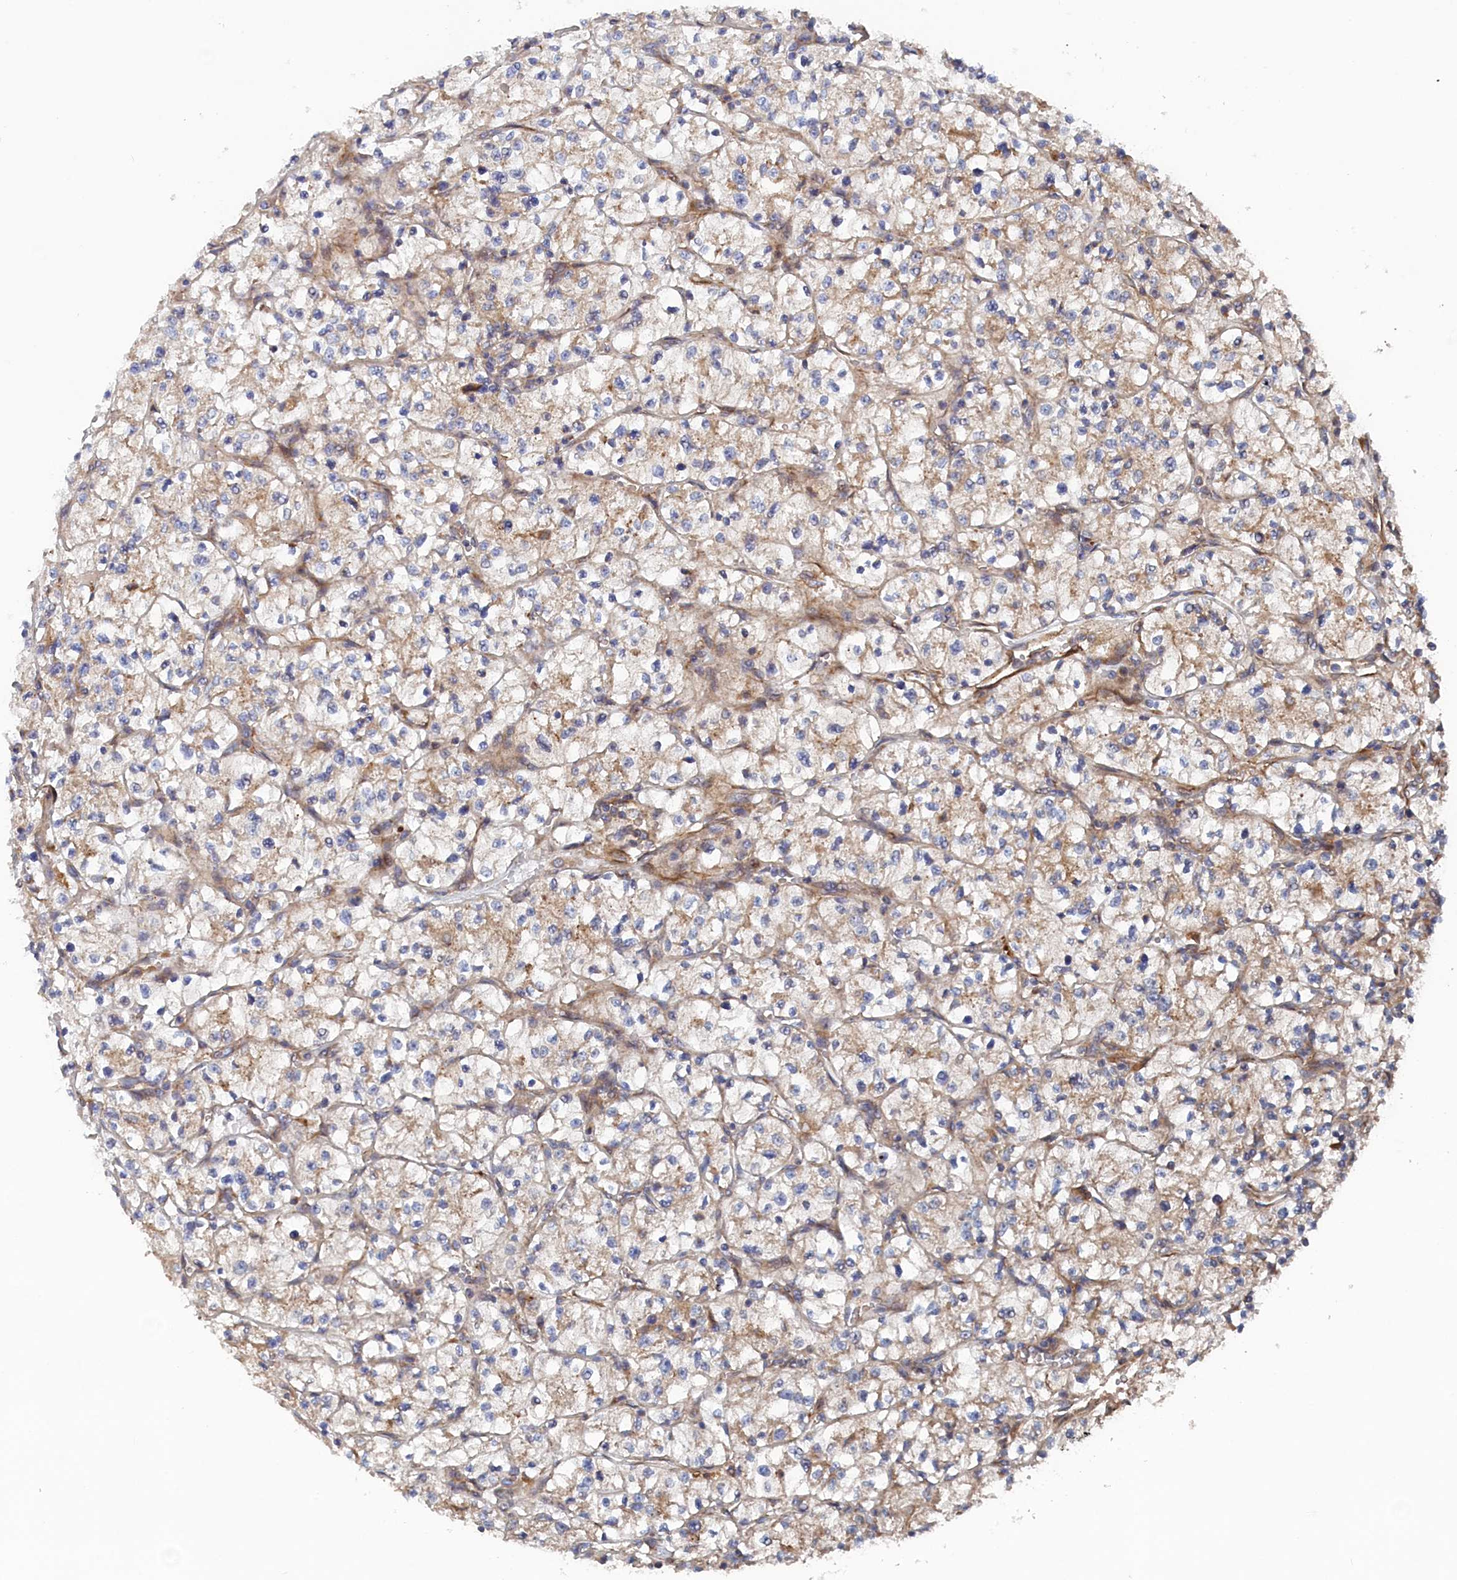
{"staining": {"intensity": "negative", "quantity": "none", "location": "none"}, "tissue": "renal cancer", "cell_type": "Tumor cells", "image_type": "cancer", "snomed": [{"axis": "morphology", "description": "Adenocarcinoma, NOS"}, {"axis": "topography", "description": "Kidney"}], "caption": "Immunohistochemistry histopathology image of renal cancer stained for a protein (brown), which reveals no expression in tumor cells. The staining is performed using DAB (3,3'-diaminobenzidine) brown chromogen with nuclei counter-stained in using hematoxylin.", "gene": "TMEM196", "patient": {"sex": "female", "age": 64}}